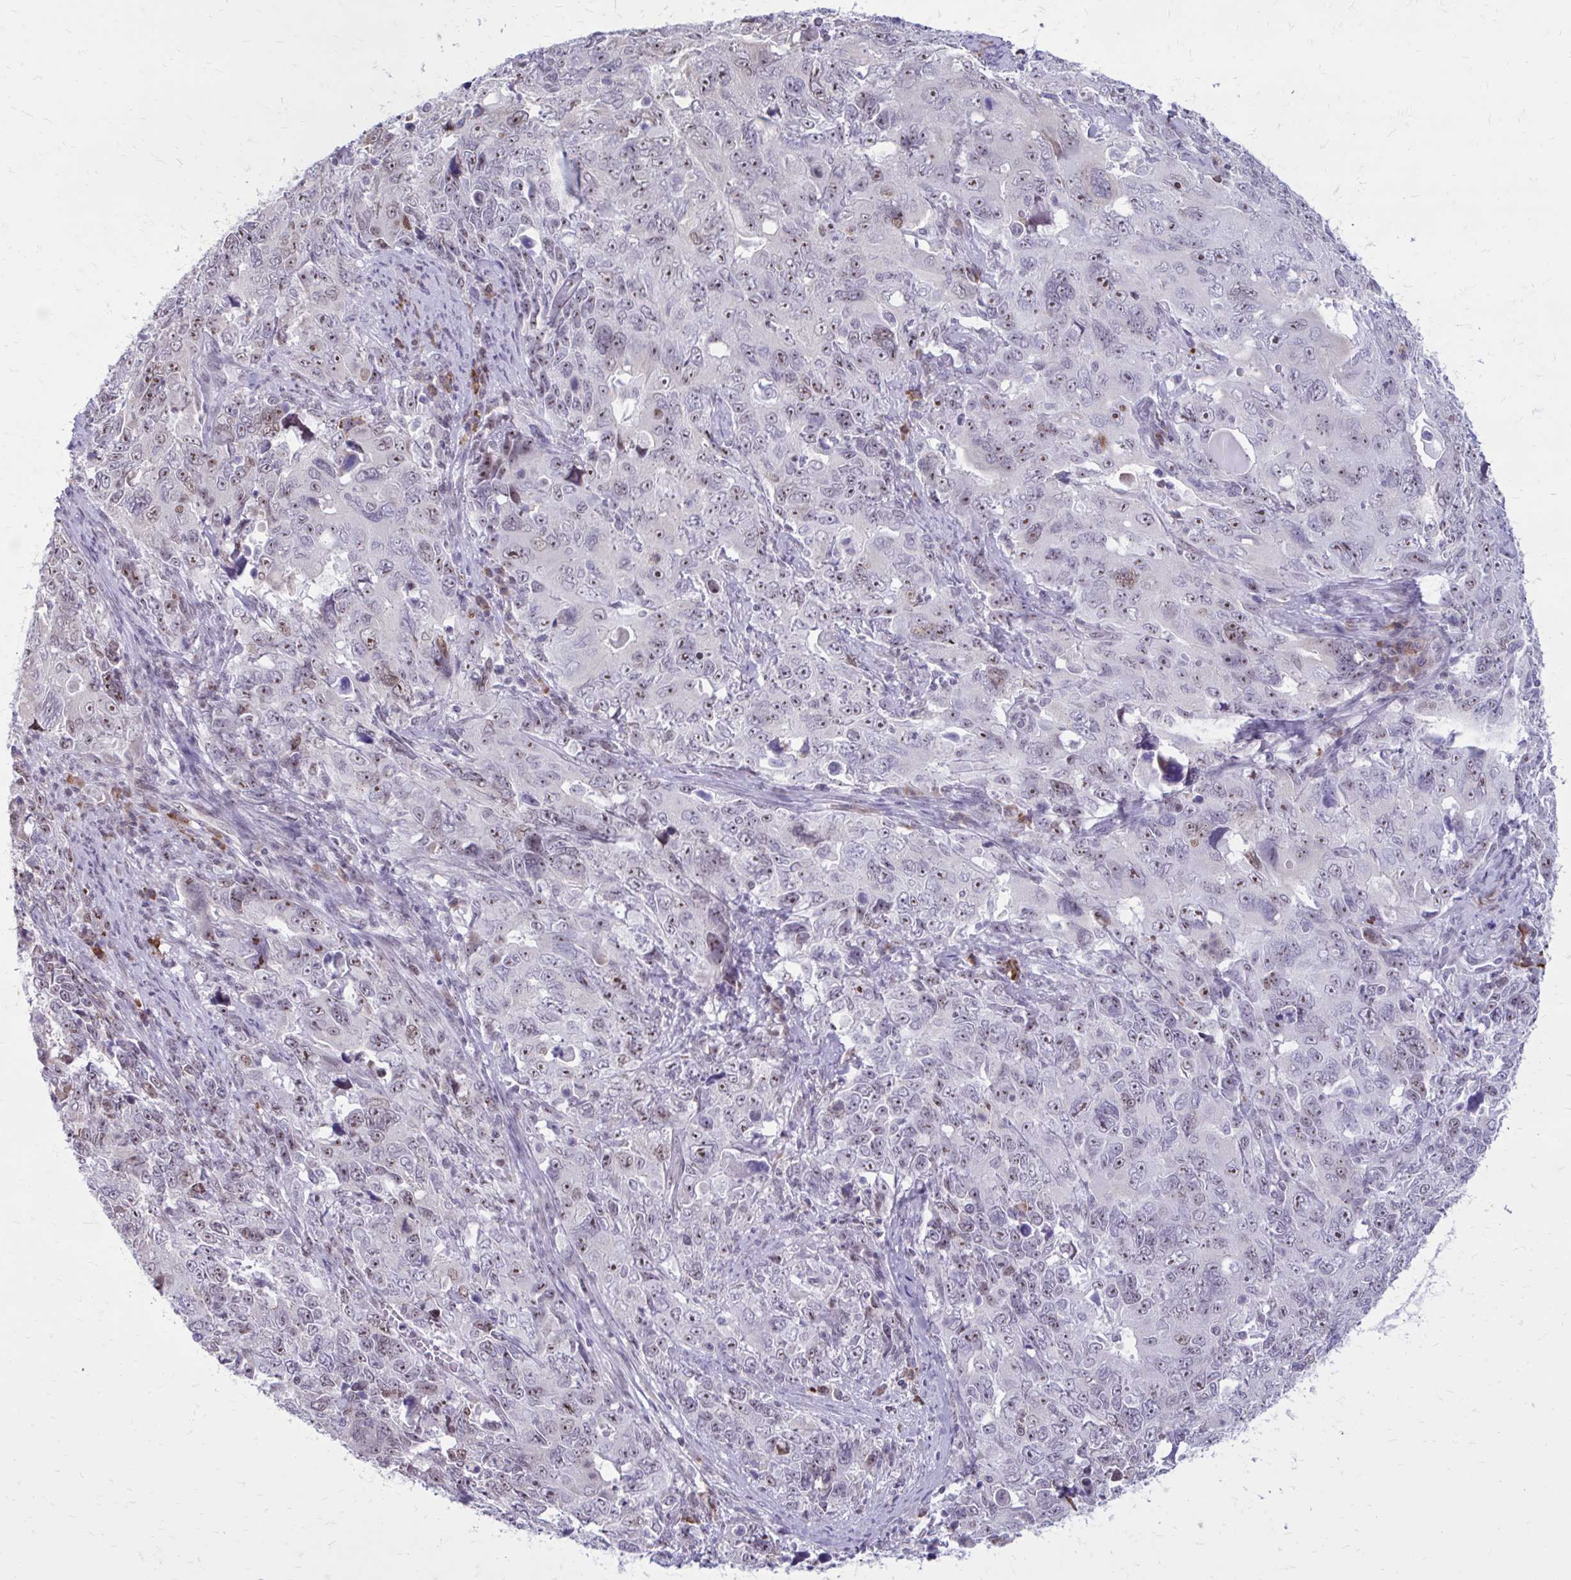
{"staining": {"intensity": "weak", "quantity": ">75%", "location": "nuclear"}, "tissue": "cervical cancer", "cell_type": "Tumor cells", "image_type": "cancer", "snomed": [{"axis": "morphology", "description": "Adenocarcinoma, NOS"}, {"axis": "topography", "description": "Cervix"}], "caption": "Cervical cancer stained with a brown dye exhibits weak nuclear positive expression in approximately >75% of tumor cells.", "gene": "PROSER1", "patient": {"sex": "female", "age": 63}}